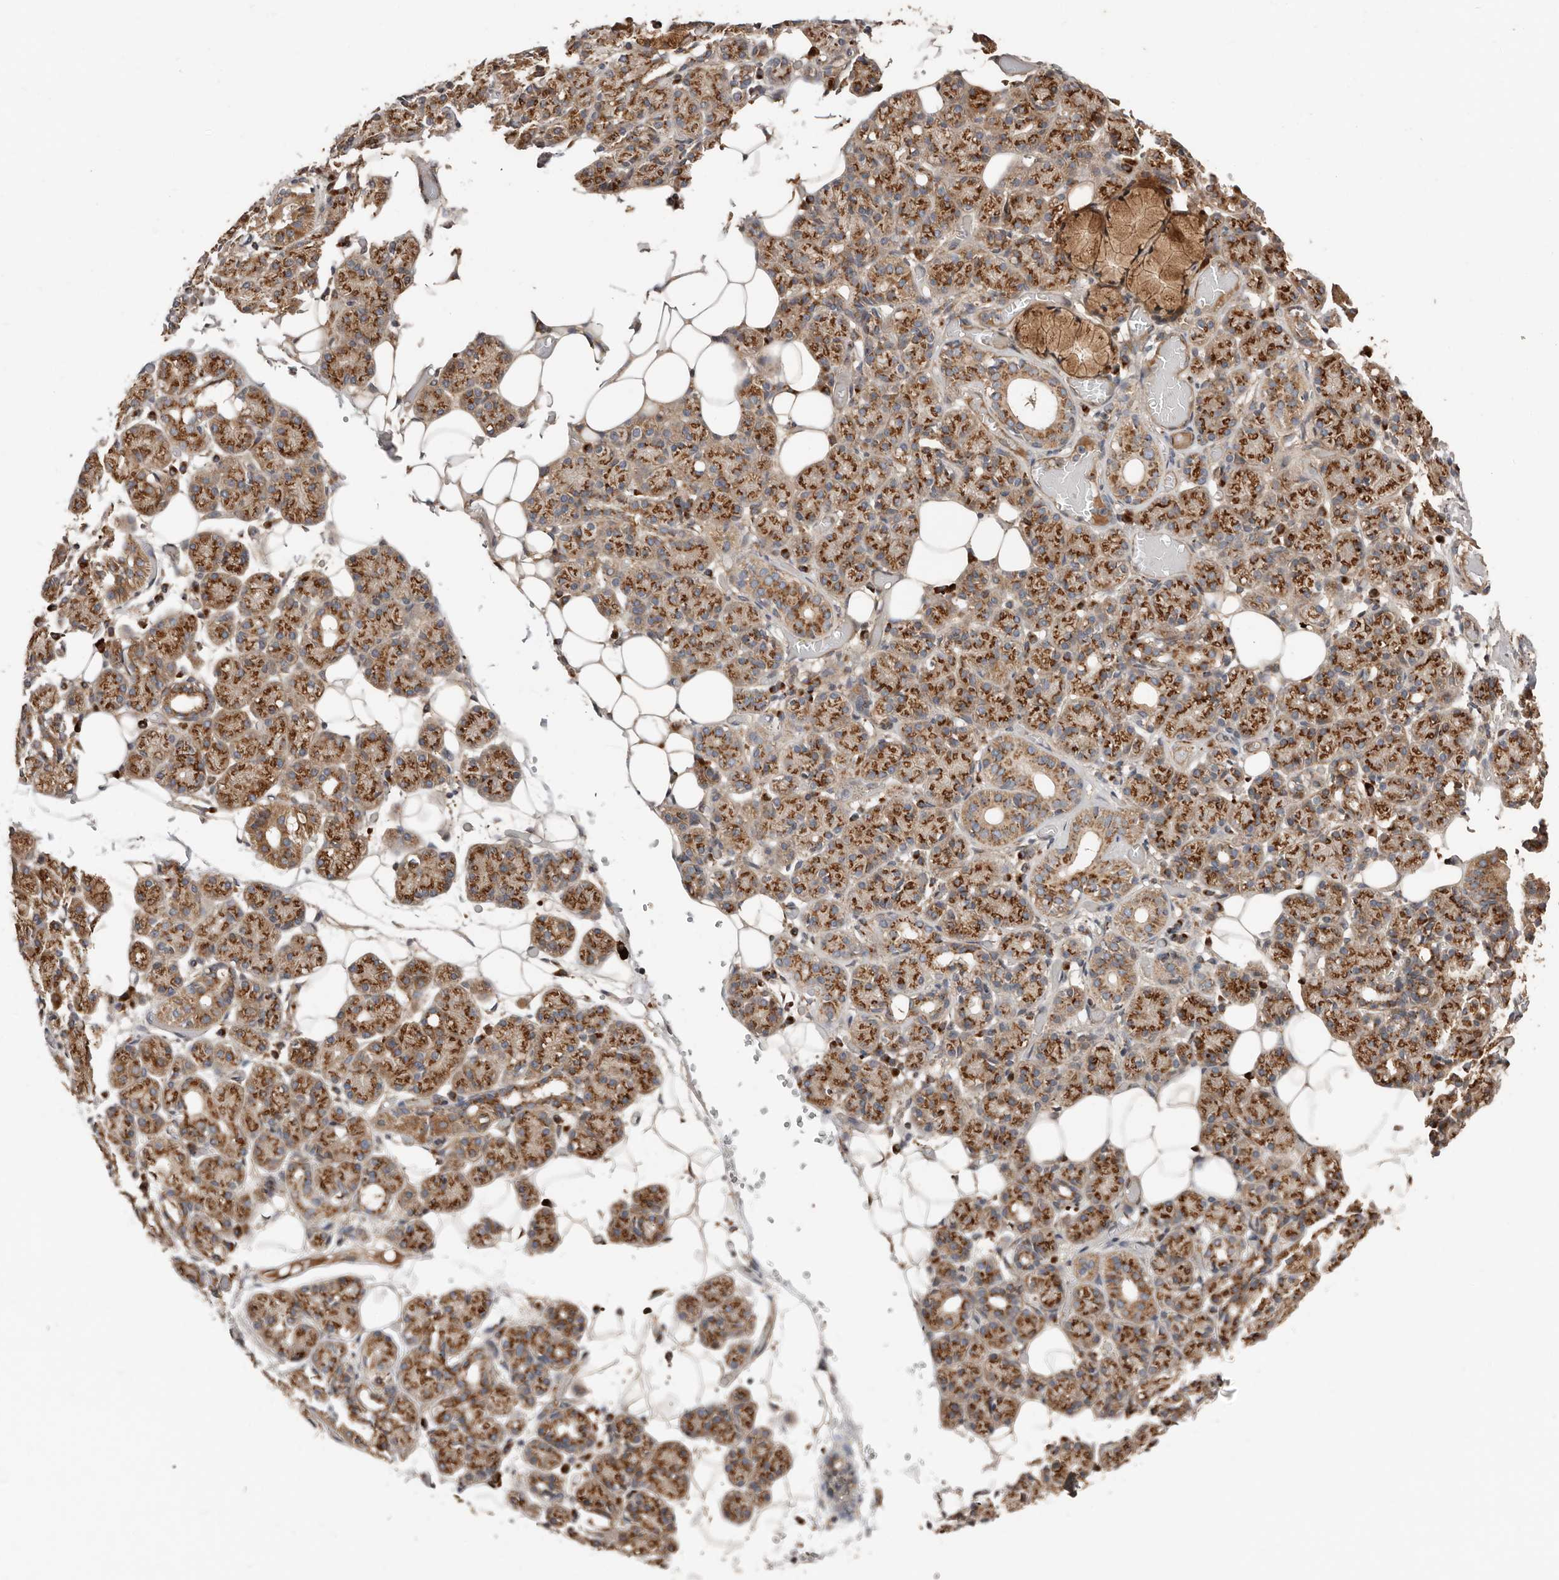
{"staining": {"intensity": "strong", "quantity": ">75%", "location": "cytoplasmic/membranous"}, "tissue": "salivary gland", "cell_type": "Glandular cells", "image_type": "normal", "snomed": [{"axis": "morphology", "description": "Normal tissue, NOS"}, {"axis": "topography", "description": "Salivary gland"}], "caption": "Immunohistochemical staining of unremarkable salivary gland exhibits strong cytoplasmic/membranous protein expression in approximately >75% of glandular cells.", "gene": "COG1", "patient": {"sex": "male", "age": 63}}